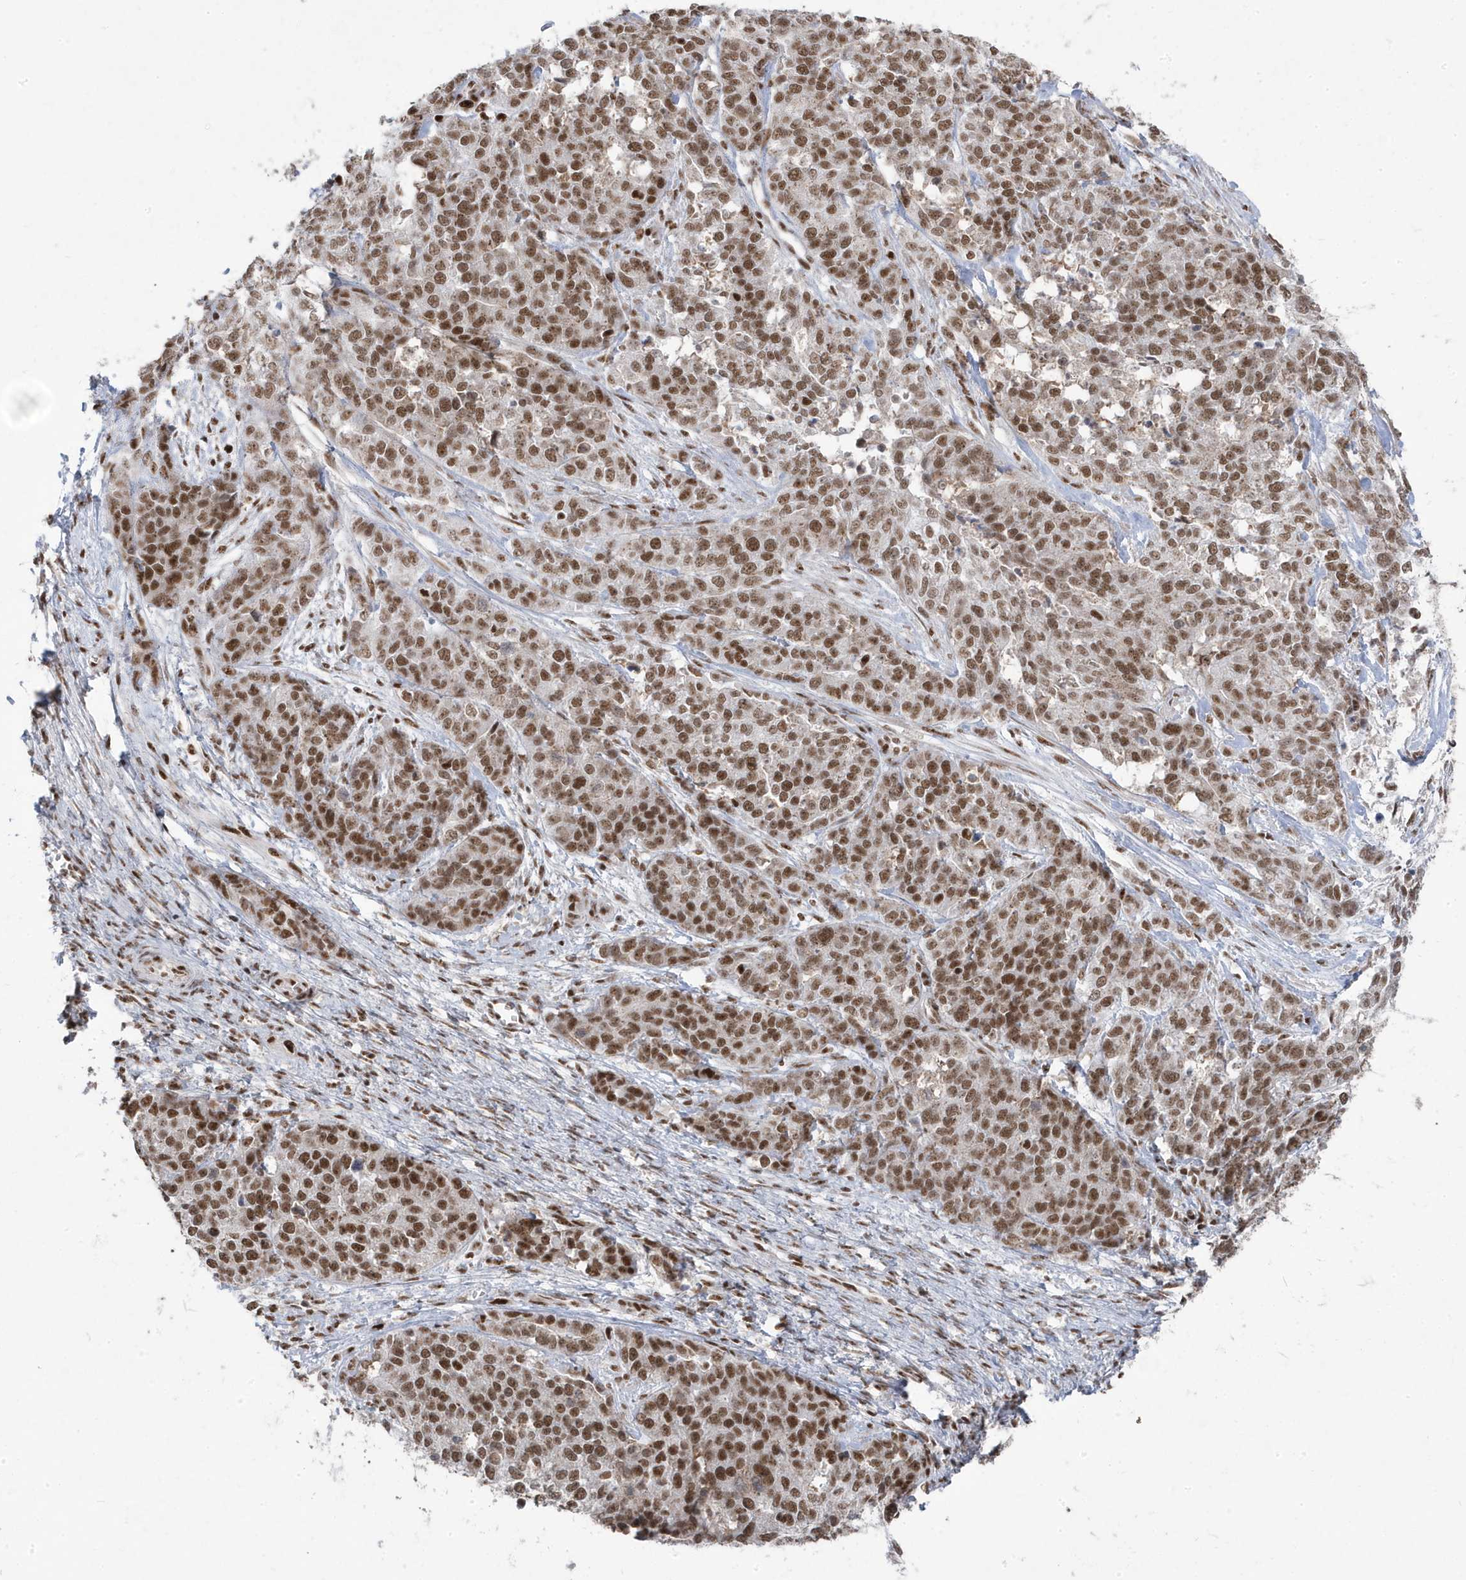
{"staining": {"intensity": "moderate", "quantity": ">75%", "location": "nuclear"}, "tissue": "ovarian cancer", "cell_type": "Tumor cells", "image_type": "cancer", "snomed": [{"axis": "morphology", "description": "Cystadenocarcinoma, serous, NOS"}, {"axis": "topography", "description": "Ovary"}], "caption": "The histopathology image shows immunohistochemical staining of ovarian serous cystadenocarcinoma. There is moderate nuclear positivity is seen in approximately >75% of tumor cells.", "gene": "MTREX", "patient": {"sex": "female", "age": 44}}